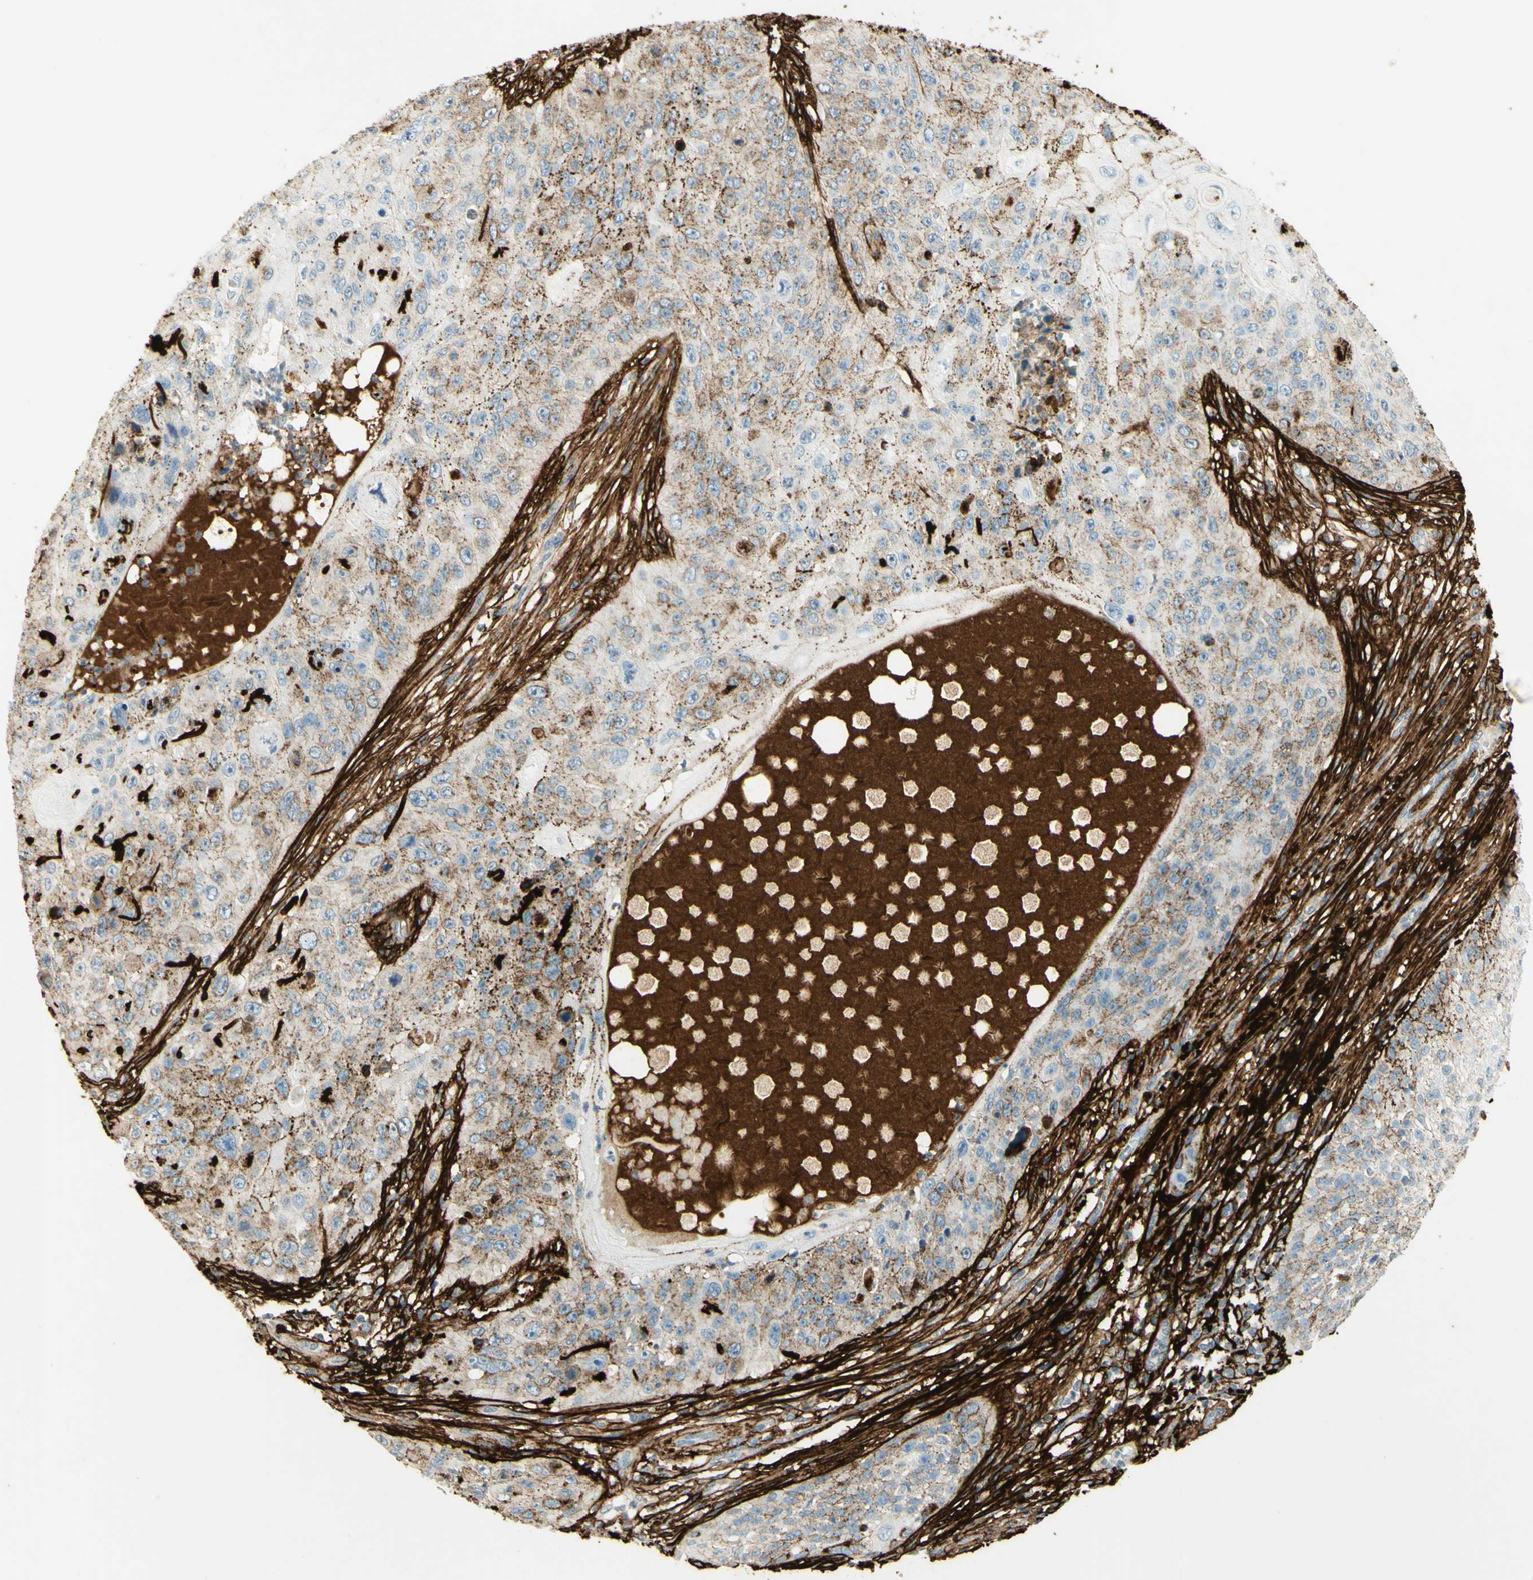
{"staining": {"intensity": "strong", "quantity": ">75%", "location": "cytoplasmic/membranous"}, "tissue": "skin cancer", "cell_type": "Tumor cells", "image_type": "cancer", "snomed": [{"axis": "morphology", "description": "Squamous cell carcinoma, NOS"}, {"axis": "topography", "description": "Skin"}], "caption": "IHC histopathology image of human skin cancer (squamous cell carcinoma) stained for a protein (brown), which demonstrates high levels of strong cytoplasmic/membranous positivity in about >75% of tumor cells.", "gene": "TNN", "patient": {"sex": "female", "age": 80}}